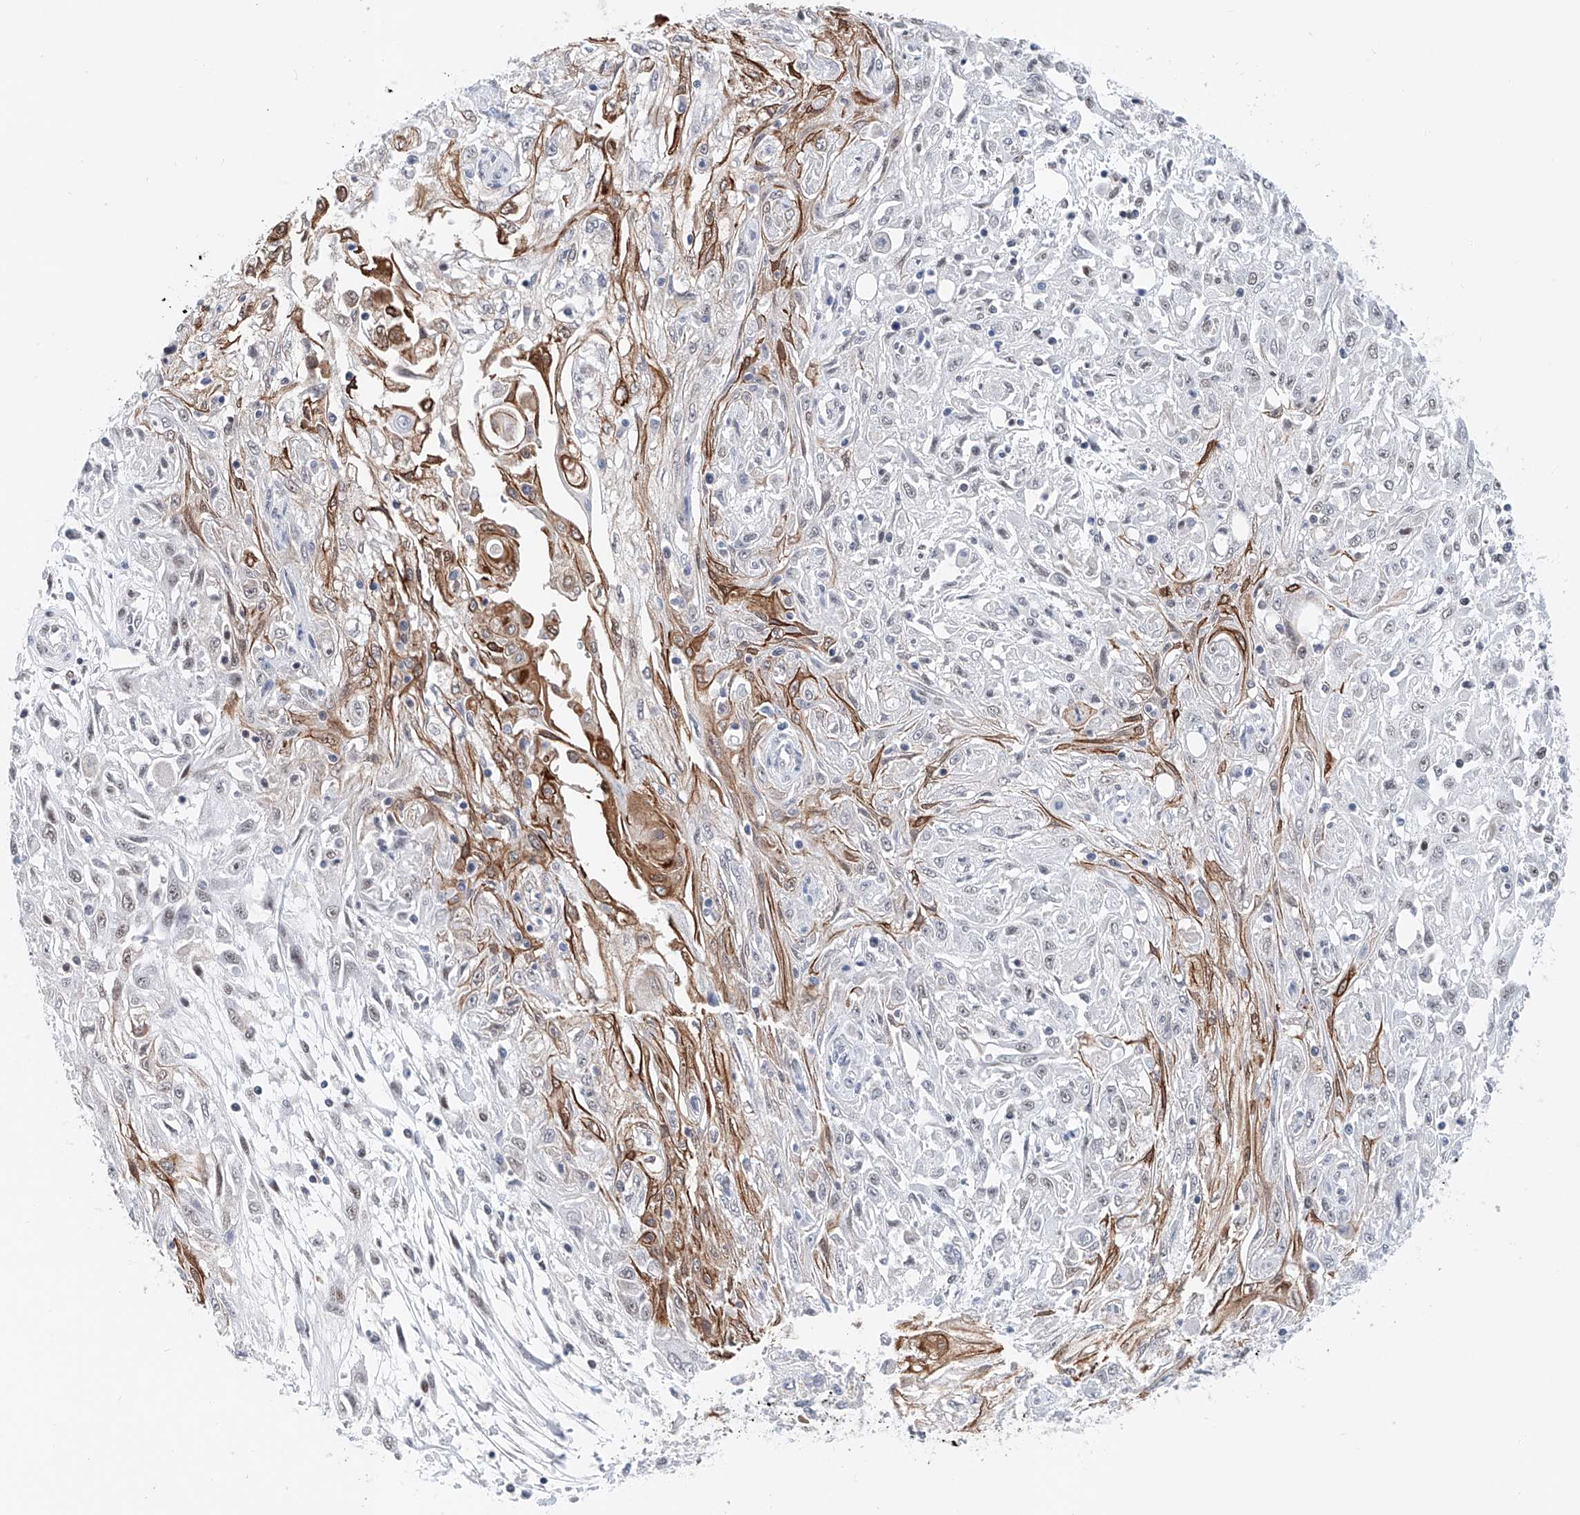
{"staining": {"intensity": "moderate", "quantity": "<25%", "location": "cytoplasmic/membranous"}, "tissue": "skin cancer", "cell_type": "Tumor cells", "image_type": "cancer", "snomed": [{"axis": "morphology", "description": "Squamous cell carcinoma, NOS"}, {"axis": "morphology", "description": "Squamous cell carcinoma, metastatic, NOS"}, {"axis": "topography", "description": "Skin"}, {"axis": "topography", "description": "Lymph node"}], "caption": "Human squamous cell carcinoma (skin) stained with a brown dye exhibits moderate cytoplasmic/membranous positive expression in approximately <25% of tumor cells.", "gene": "SNRNP200", "patient": {"sex": "male", "age": 75}}